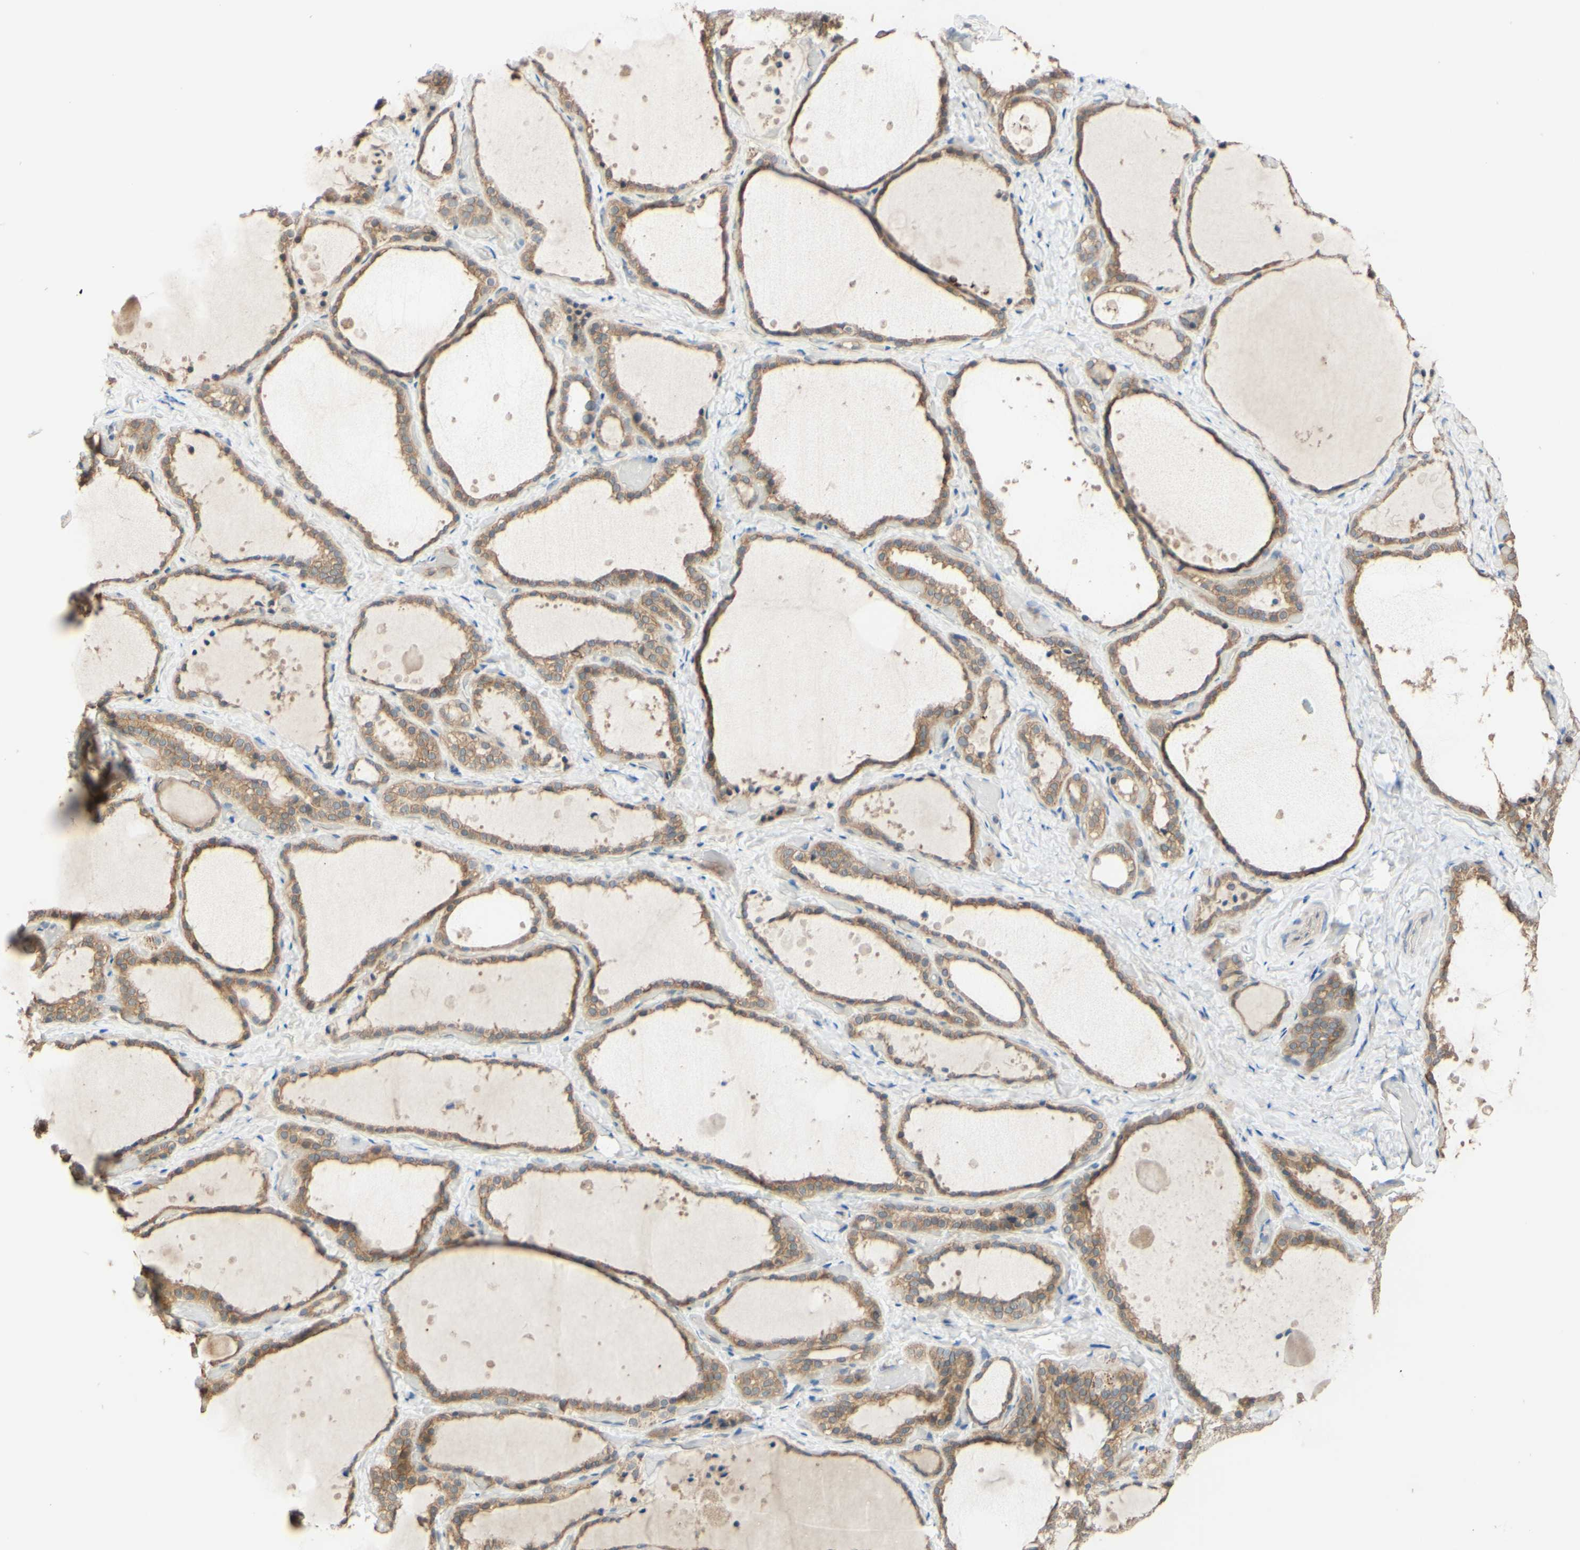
{"staining": {"intensity": "moderate", "quantity": ">75%", "location": "cytoplasmic/membranous"}, "tissue": "thyroid gland", "cell_type": "Glandular cells", "image_type": "normal", "snomed": [{"axis": "morphology", "description": "Normal tissue, NOS"}, {"axis": "topography", "description": "Thyroid gland"}], "caption": "Protein analysis of benign thyroid gland reveals moderate cytoplasmic/membranous staining in approximately >75% of glandular cells.", "gene": "SMIM19", "patient": {"sex": "female", "age": 44}}